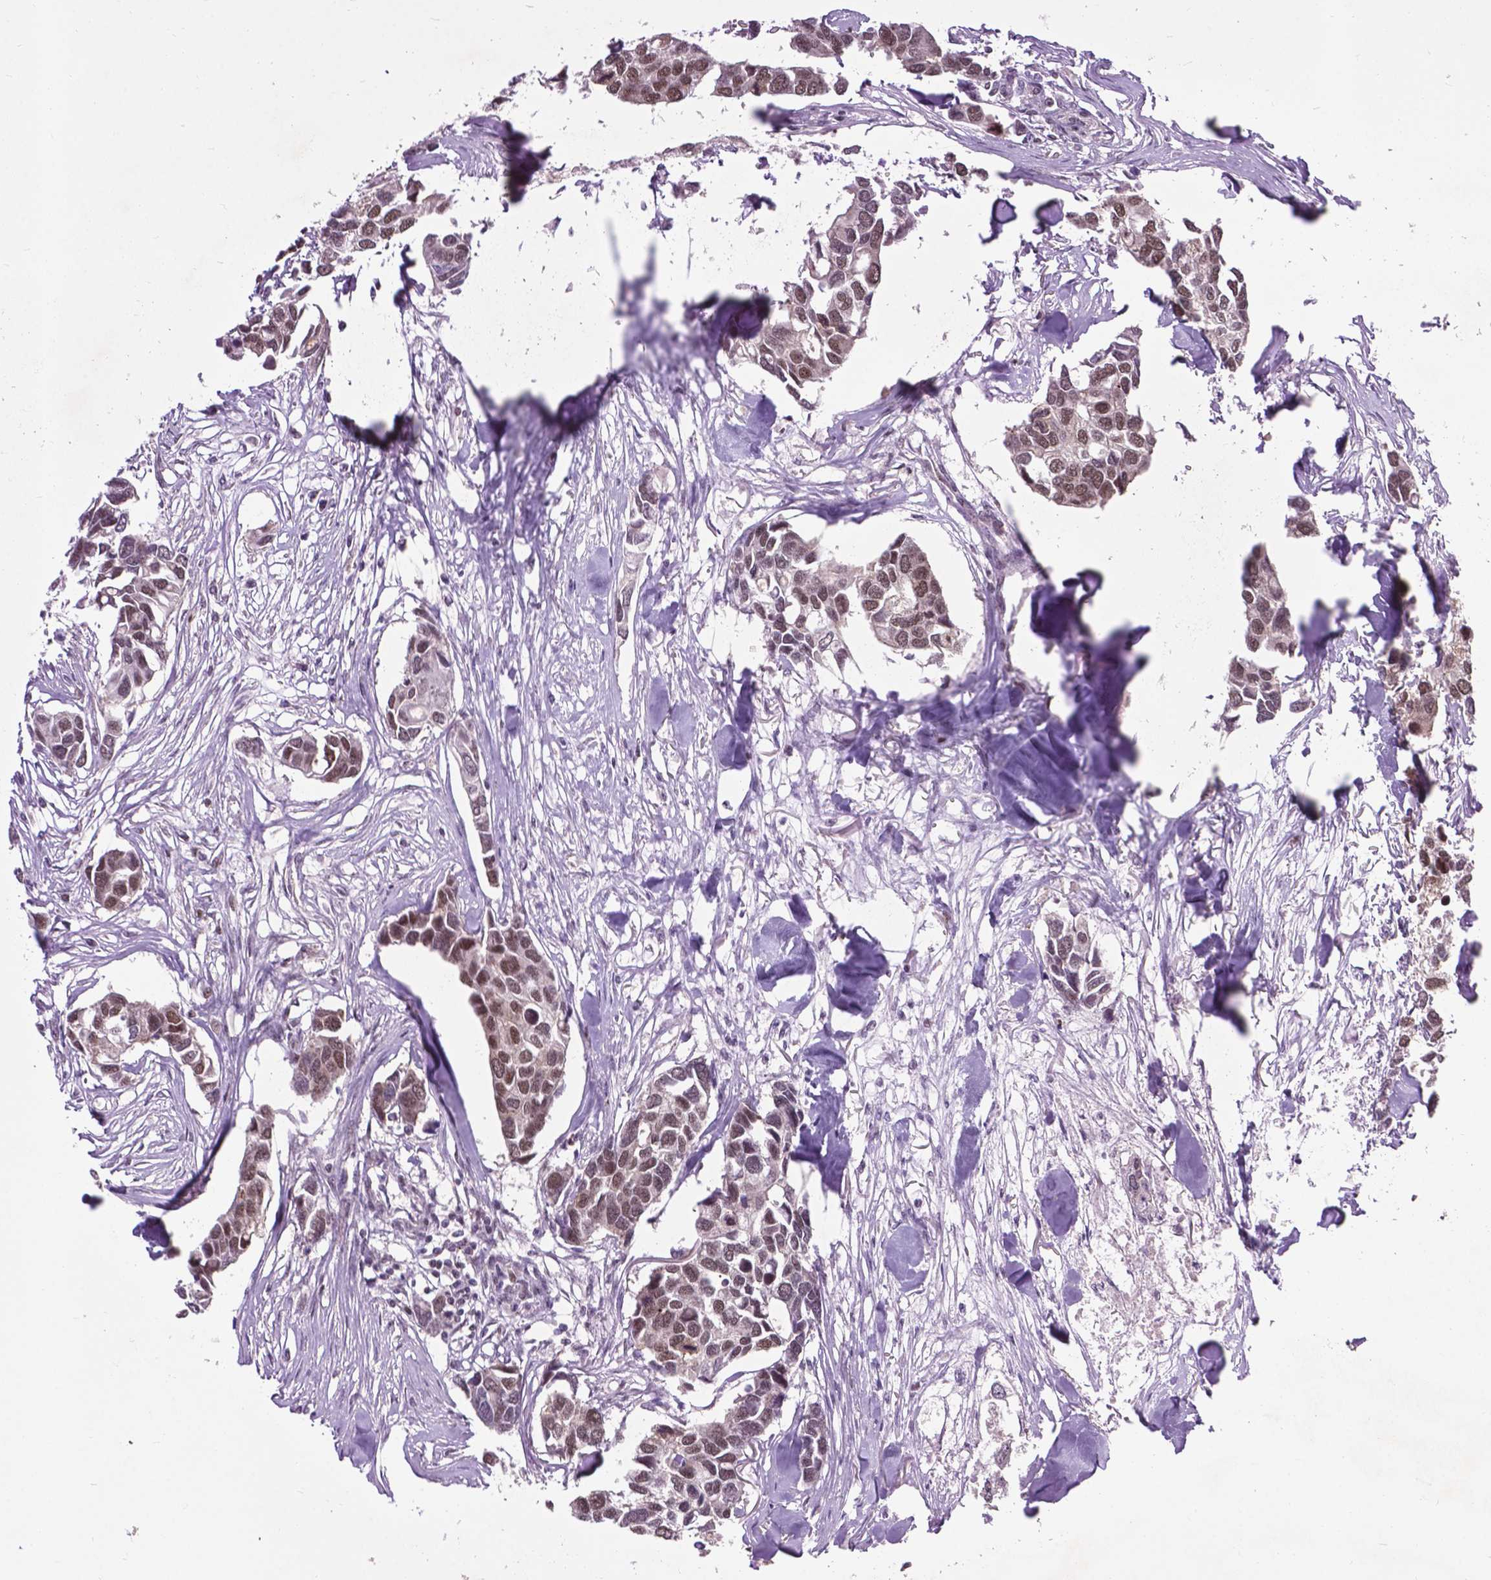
{"staining": {"intensity": "moderate", "quantity": ">75%", "location": "nuclear"}, "tissue": "breast cancer", "cell_type": "Tumor cells", "image_type": "cancer", "snomed": [{"axis": "morphology", "description": "Duct carcinoma"}, {"axis": "topography", "description": "Breast"}], "caption": "IHC image of neoplastic tissue: human intraductal carcinoma (breast) stained using immunohistochemistry demonstrates medium levels of moderate protein expression localized specifically in the nuclear of tumor cells, appearing as a nuclear brown color.", "gene": "EAF1", "patient": {"sex": "female", "age": 83}}